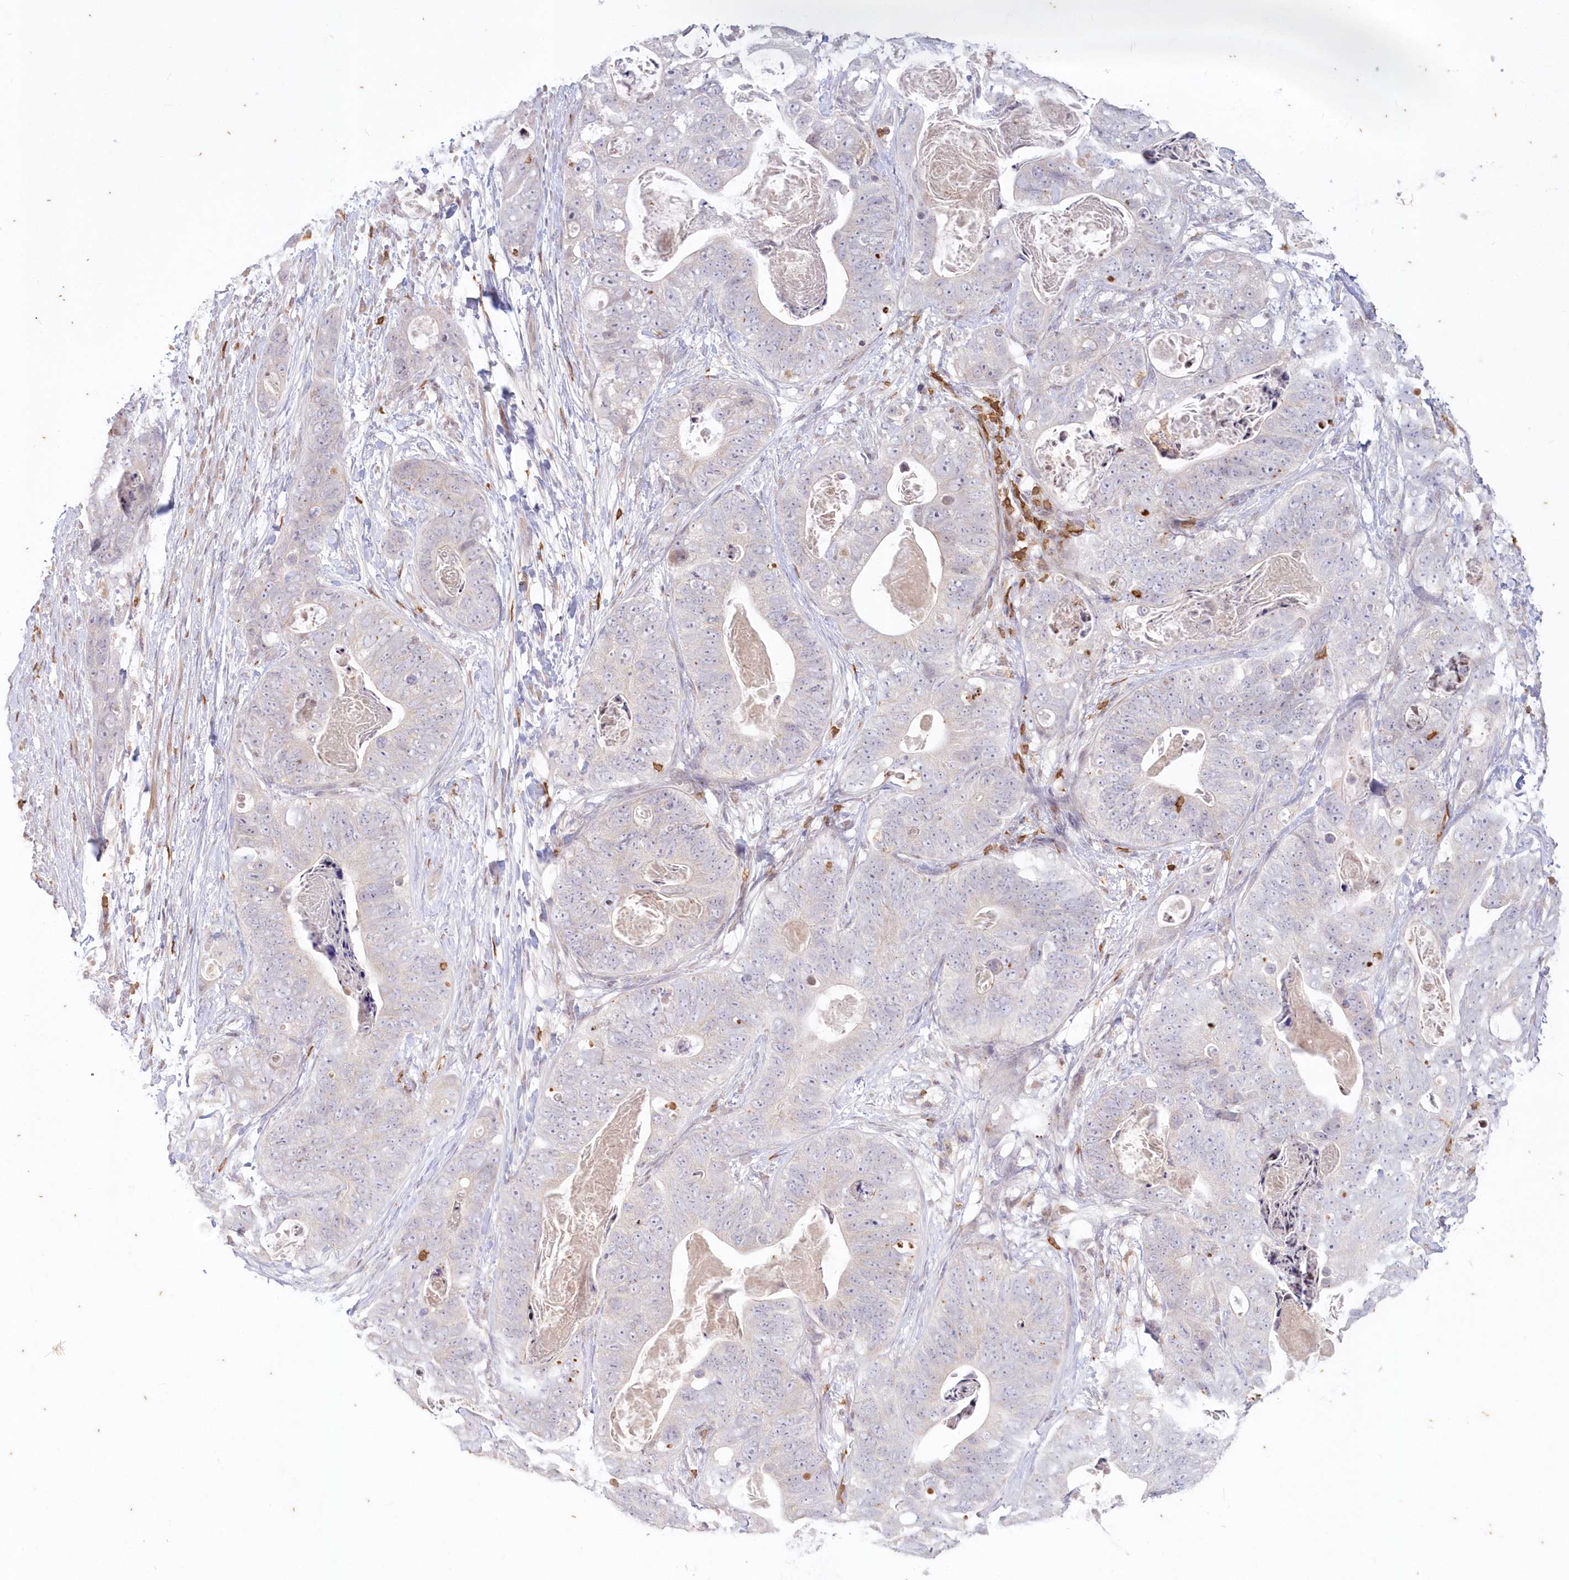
{"staining": {"intensity": "negative", "quantity": "none", "location": "none"}, "tissue": "stomach cancer", "cell_type": "Tumor cells", "image_type": "cancer", "snomed": [{"axis": "morphology", "description": "Adenocarcinoma, NOS"}, {"axis": "topography", "description": "Stomach"}], "caption": "Immunohistochemistry (IHC) micrograph of human adenocarcinoma (stomach) stained for a protein (brown), which demonstrates no expression in tumor cells.", "gene": "MTMR3", "patient": {"sex": "female", "age": 89}}